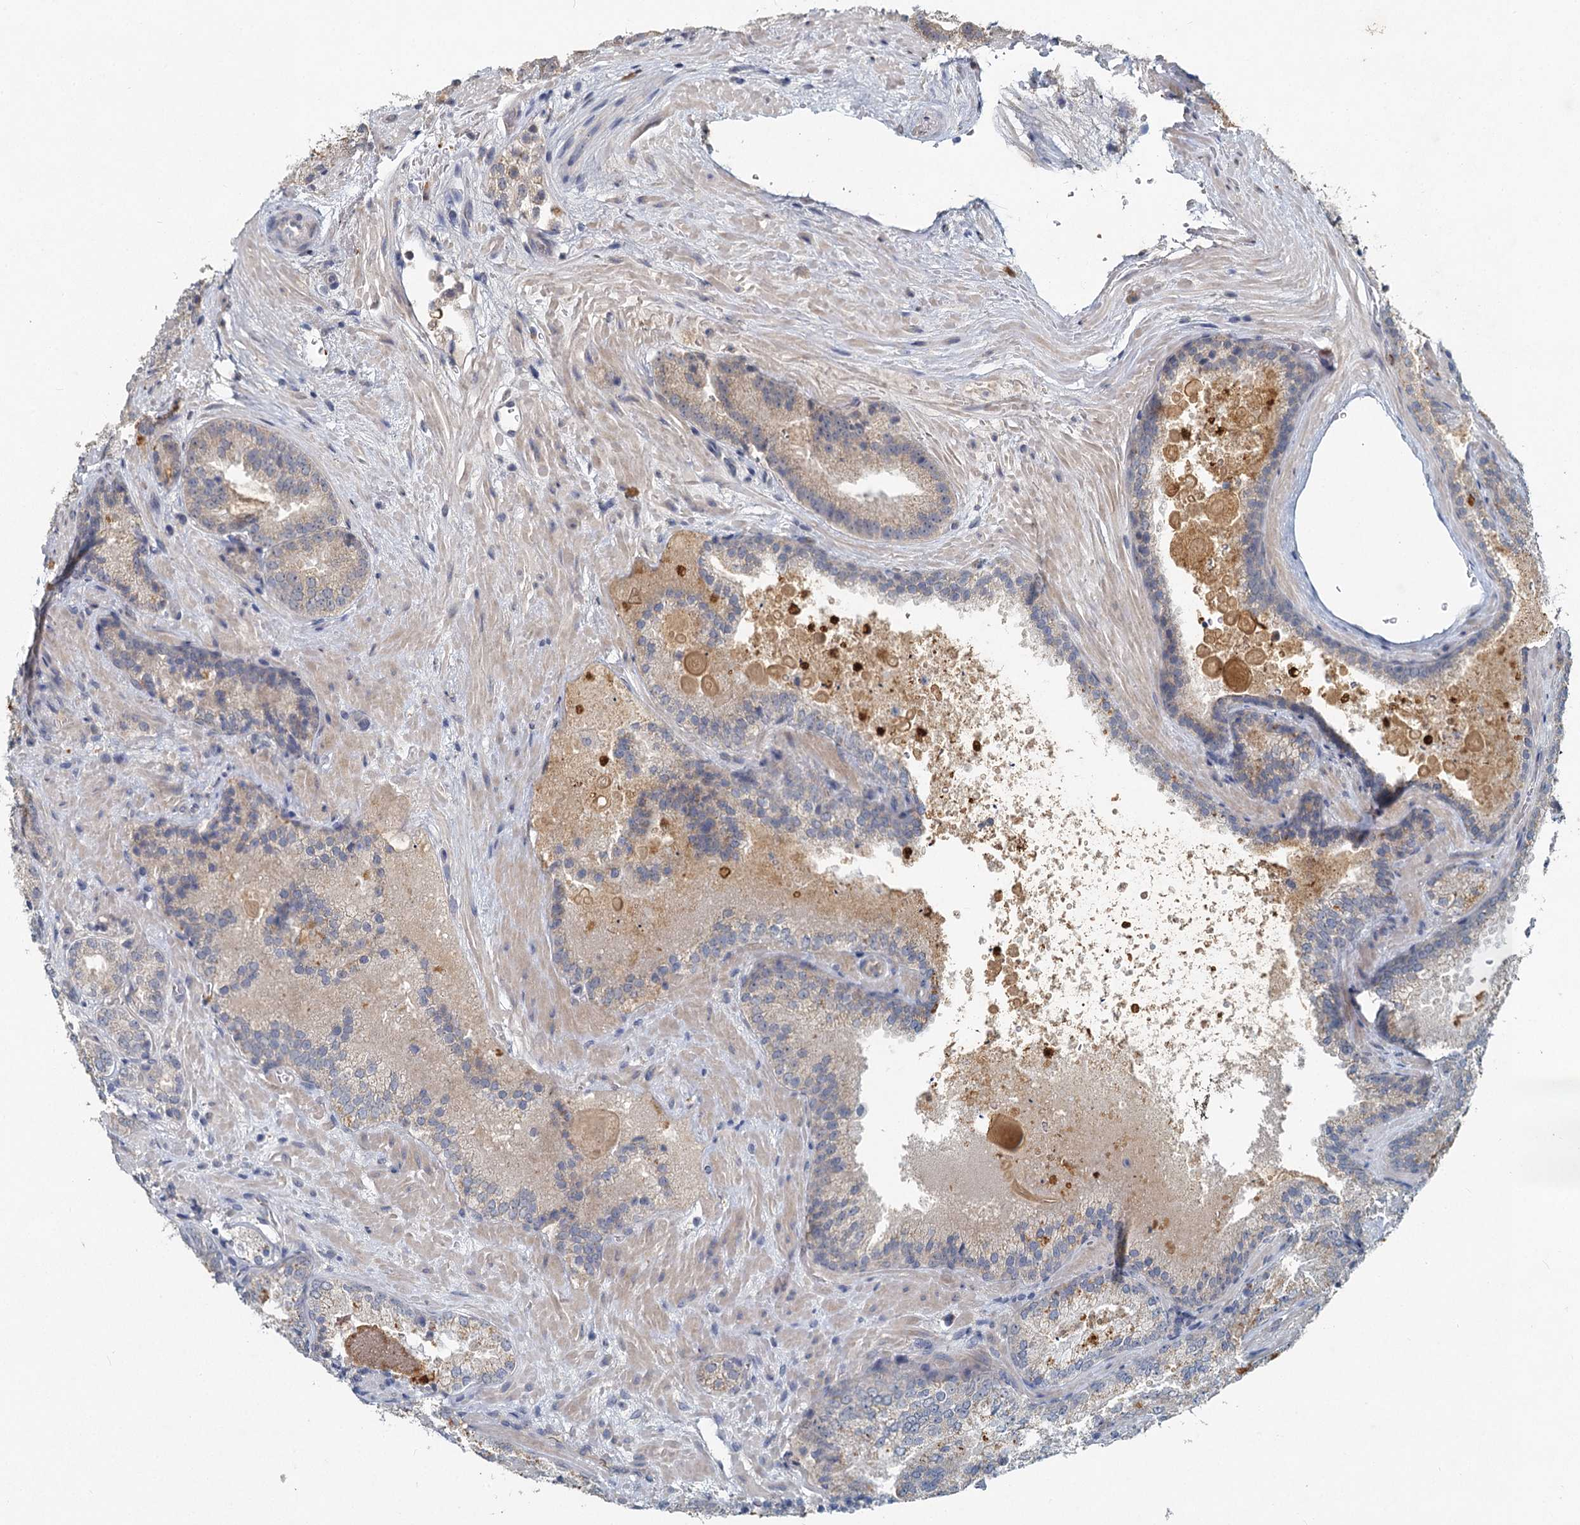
{"staining": {"intensity": "negative", "quantity": "none", "location": "none"}, "tissue": "prostate cancer", "cell_type": "Tumor cells", "image_type": "cancer", "snomed": [{"axis": "morphology", "description": "Adenocarcinoma, Low grade"}, {"axis": "topography", "description": "Prostate"}], "caption": "Immunohistochemistry (IHC) of human prostate adenocarcinoma (low-grade) displays no expression in tumor cells.", "gene": "HERC3", "patient": {"sex": "male", "age": 74}}